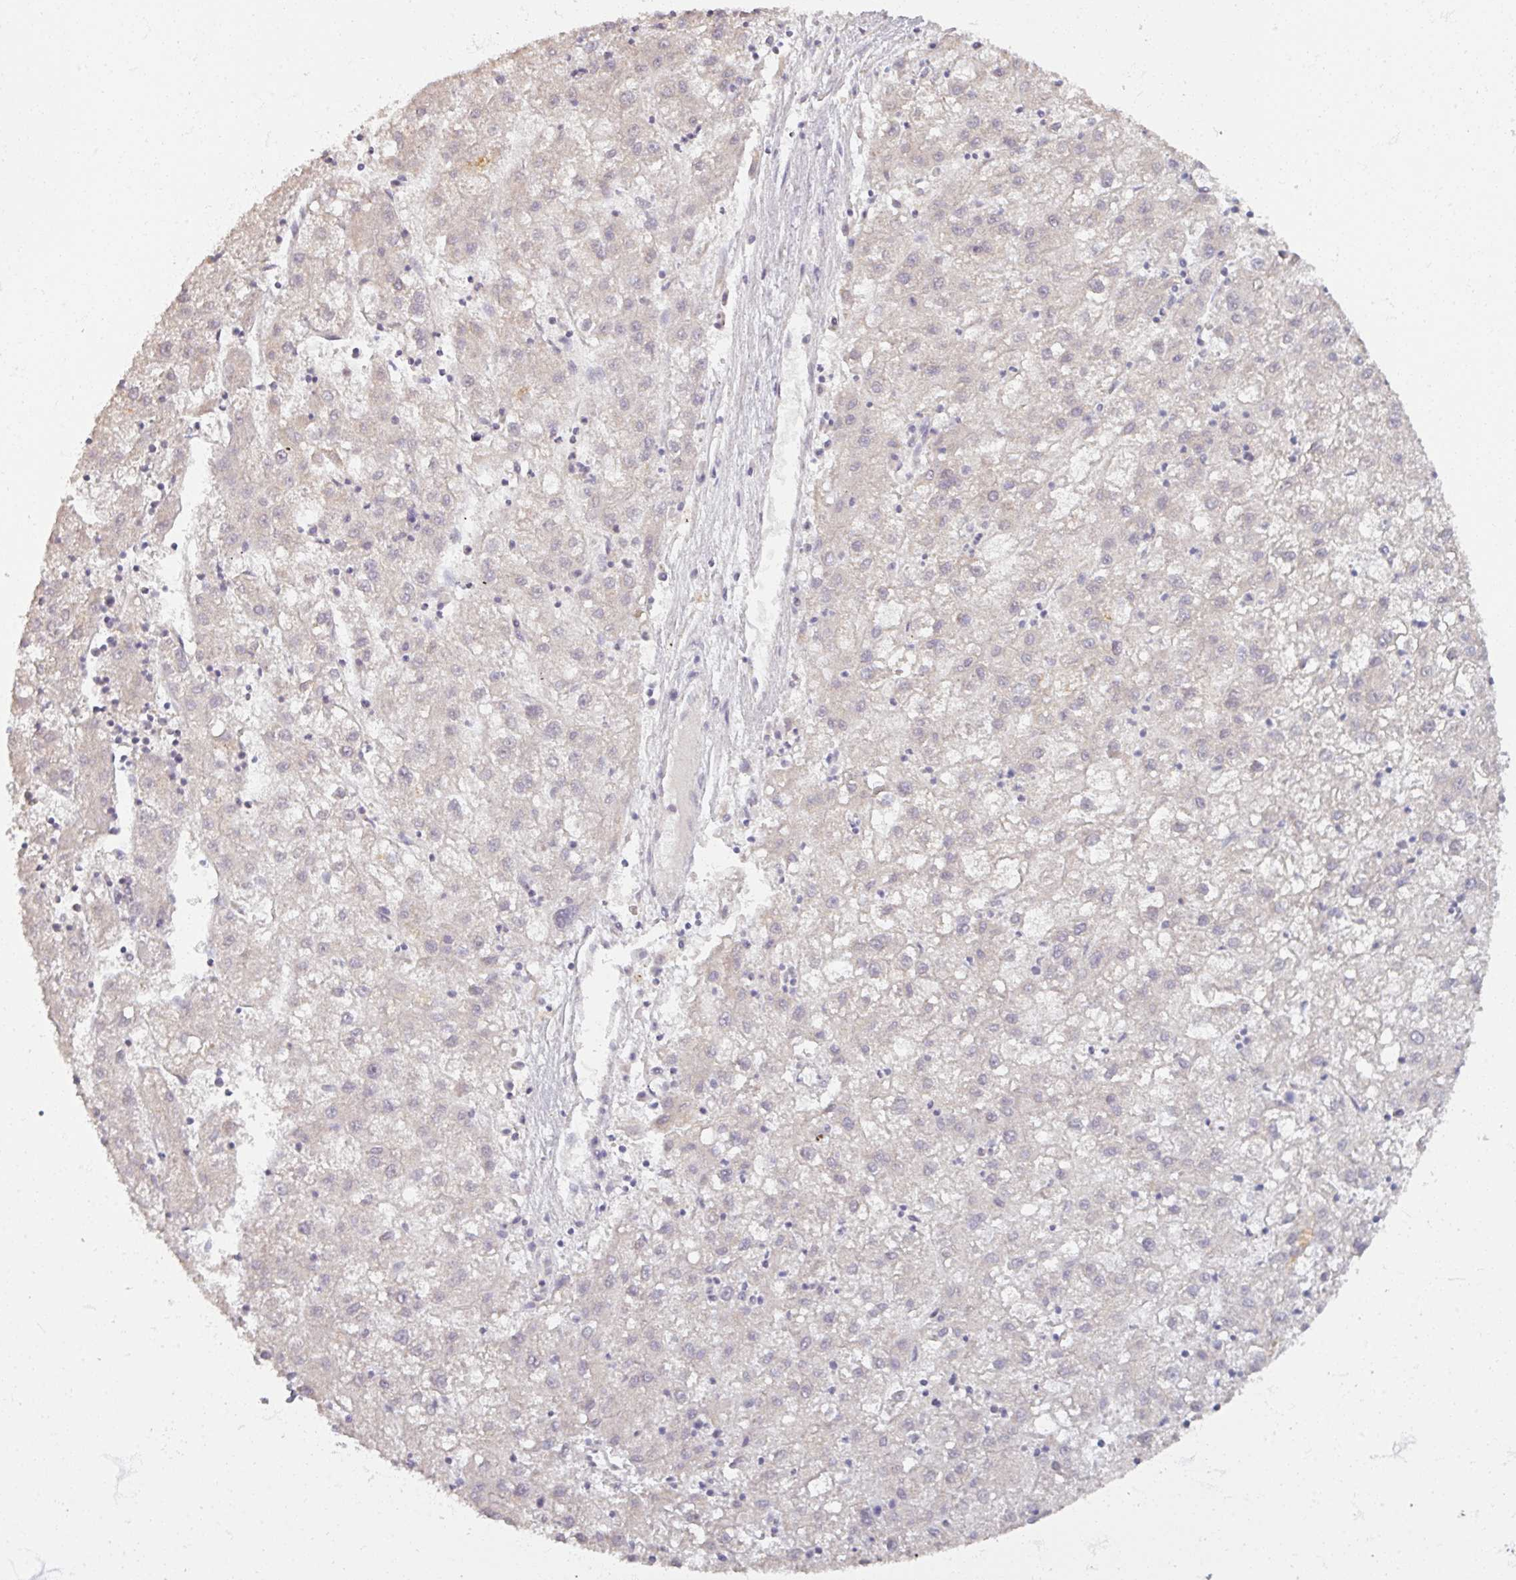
{"staining": {"intensity": "negative", "quantity": "none", "location": "none"}, "tissue": "liver cancer", "cell_type": "Tumor cells", "image_type": "cancer", "snomed": [{"axis": "morphology", "description": "Carcinoma, Hepatocellular, NOS"}, {"axis": "topography", "description": "Liver"}], "caption": "High magnification brightfield microscopy of liver hepatocellular carcinoma stained with DAB (3,3'-diaminobenzidine) (brown) and counterstained with hematoxylin (blue): tumor cells show no significant staining.", "gene": "SOX11", "patient": {"sex": "male", "age": 72}}